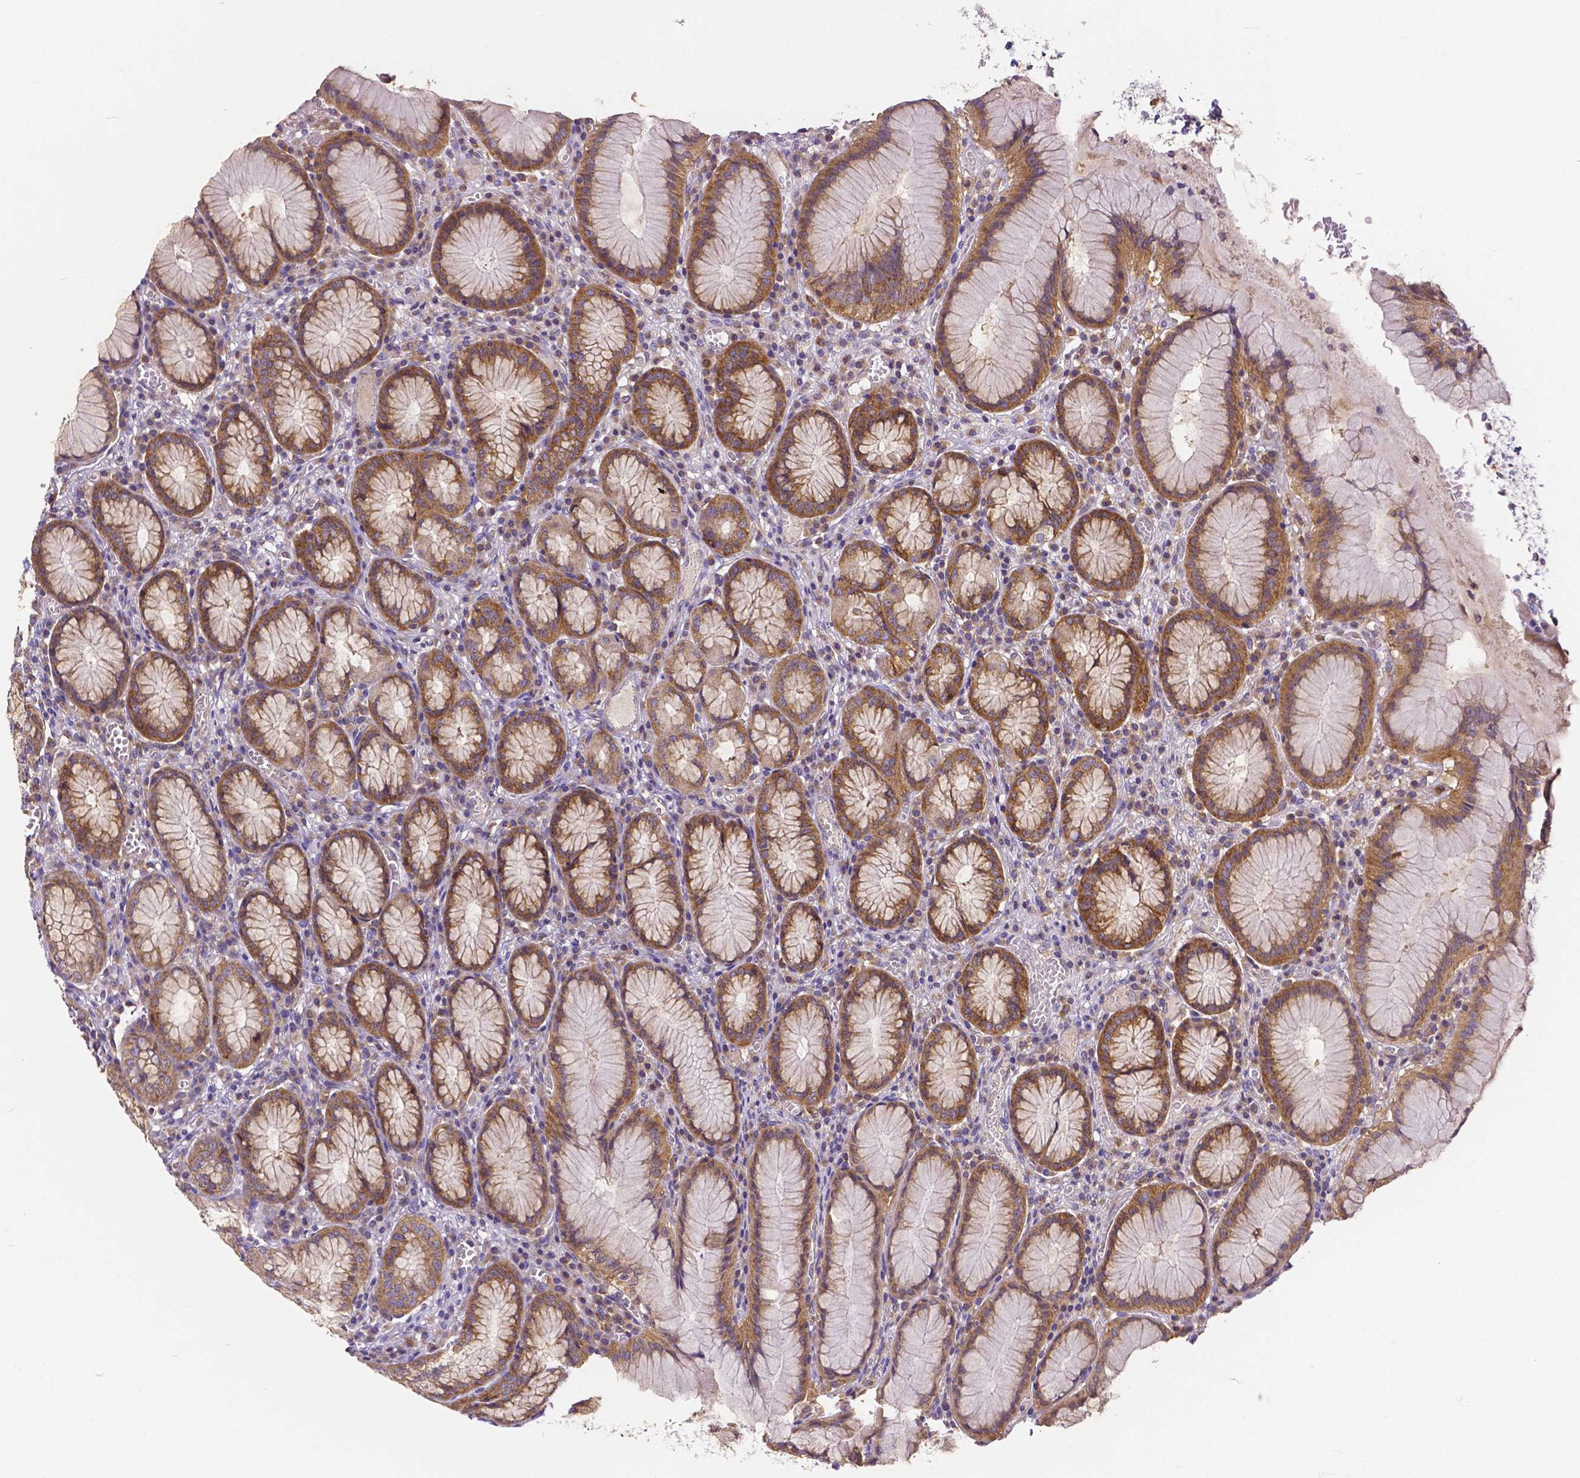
{"staining": {"intensity": "moderate", "quantity": ">75%", "location": "cytoplasmic/membranous"}, "tissue": "stomach", "cell_type": "Glandular cells", "image_type": "normal", "snomed": [{"axis": "morphology", "description": "Normal tissue, NOS"}, {"axis": "topography", "description": "Stomach"}], "caption": "Stomach stained with immunohistochemistry (IHC) exhibits moderate cytoplasmic/membranous positivity in about >75% of glandular cells.", "gene": "DICER1", "patient": {"sex": "male", "age": 55}}